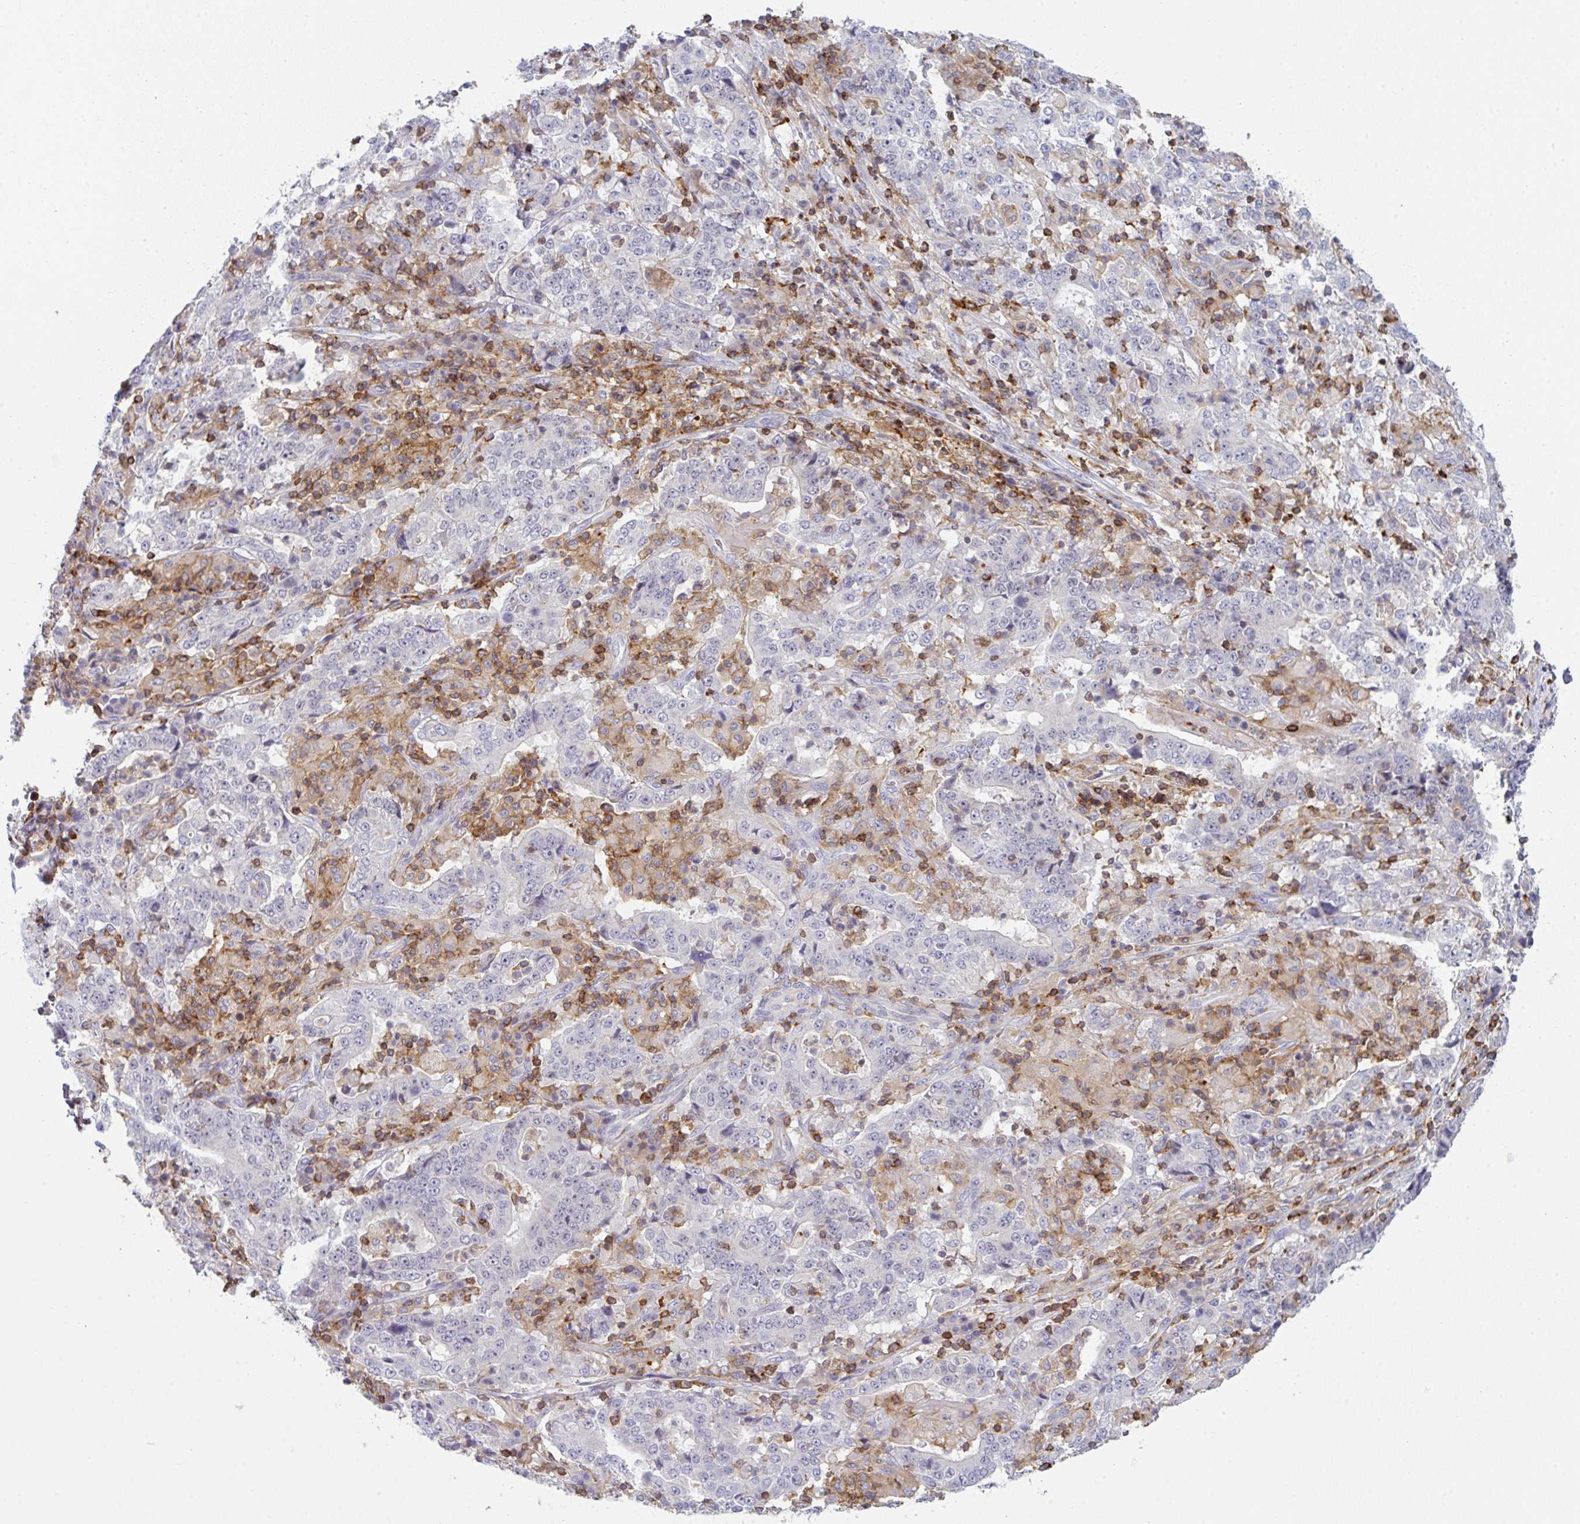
{"staining": {"intensity": "negative", "quantity": "none", "location": "none"}, "tissue": "stomach cancer", "cell_type": "Tumor cells", "image_type": "cancer", "snomed": [{"axis": "morphology", "description": "Normal tissue, NOS"}, {"axis": "morphology", "description": "Adenocarcinoma, NOS"}, {"axis": "topography", "description": "Stomach, upper"}, {"axis": "topography", "description": "Stomach"}], "caption": "A photomicrograph of human stomach cancer (adenocarcinoma) is negative for staining in tumor cells.", "gene": "CD80", "patient": {"sex": "male", "age": 59}}